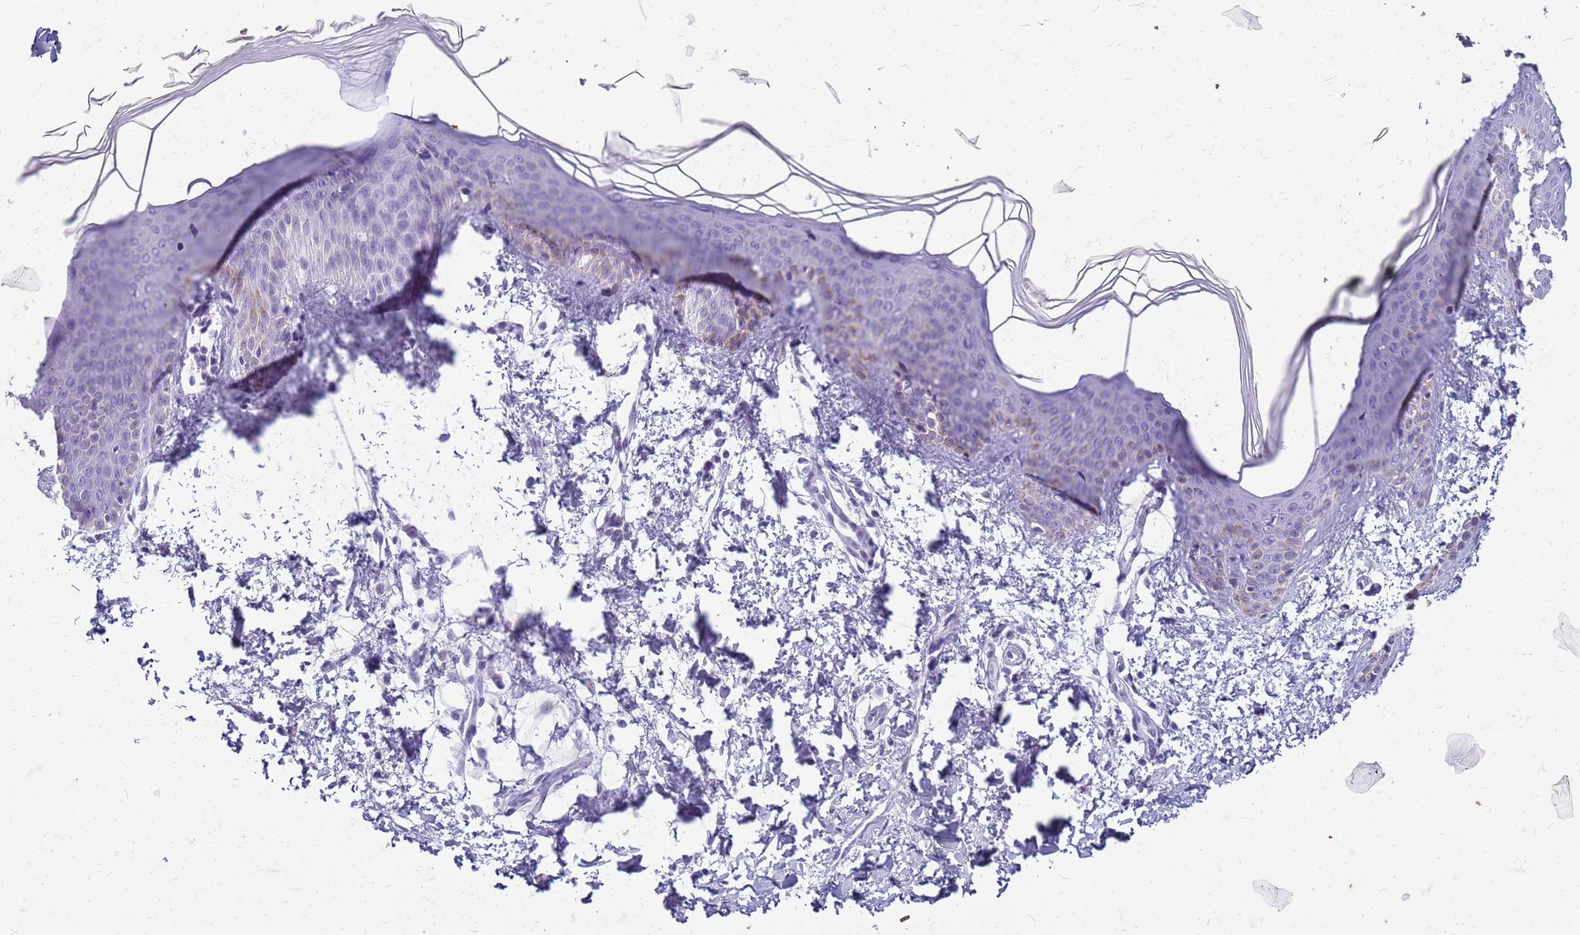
{"staining": {"intensity": "negative", "quantity": "none", "location": "none"}, "tissue": "skin", "cell_type": "Fibroblasts", "image_type": "normal", "snomed": [{"axis": "morphology", "description": "Normal tissue, NOS"}, {"axis": "topography", "description": "Skin"}], "caption": "Image shows no significant protein staining in fibroblasts of normal skin. Nuclei are stained in blue.", "gene": "CFAP100", "patient": {"sex": "male", "age": 36}}